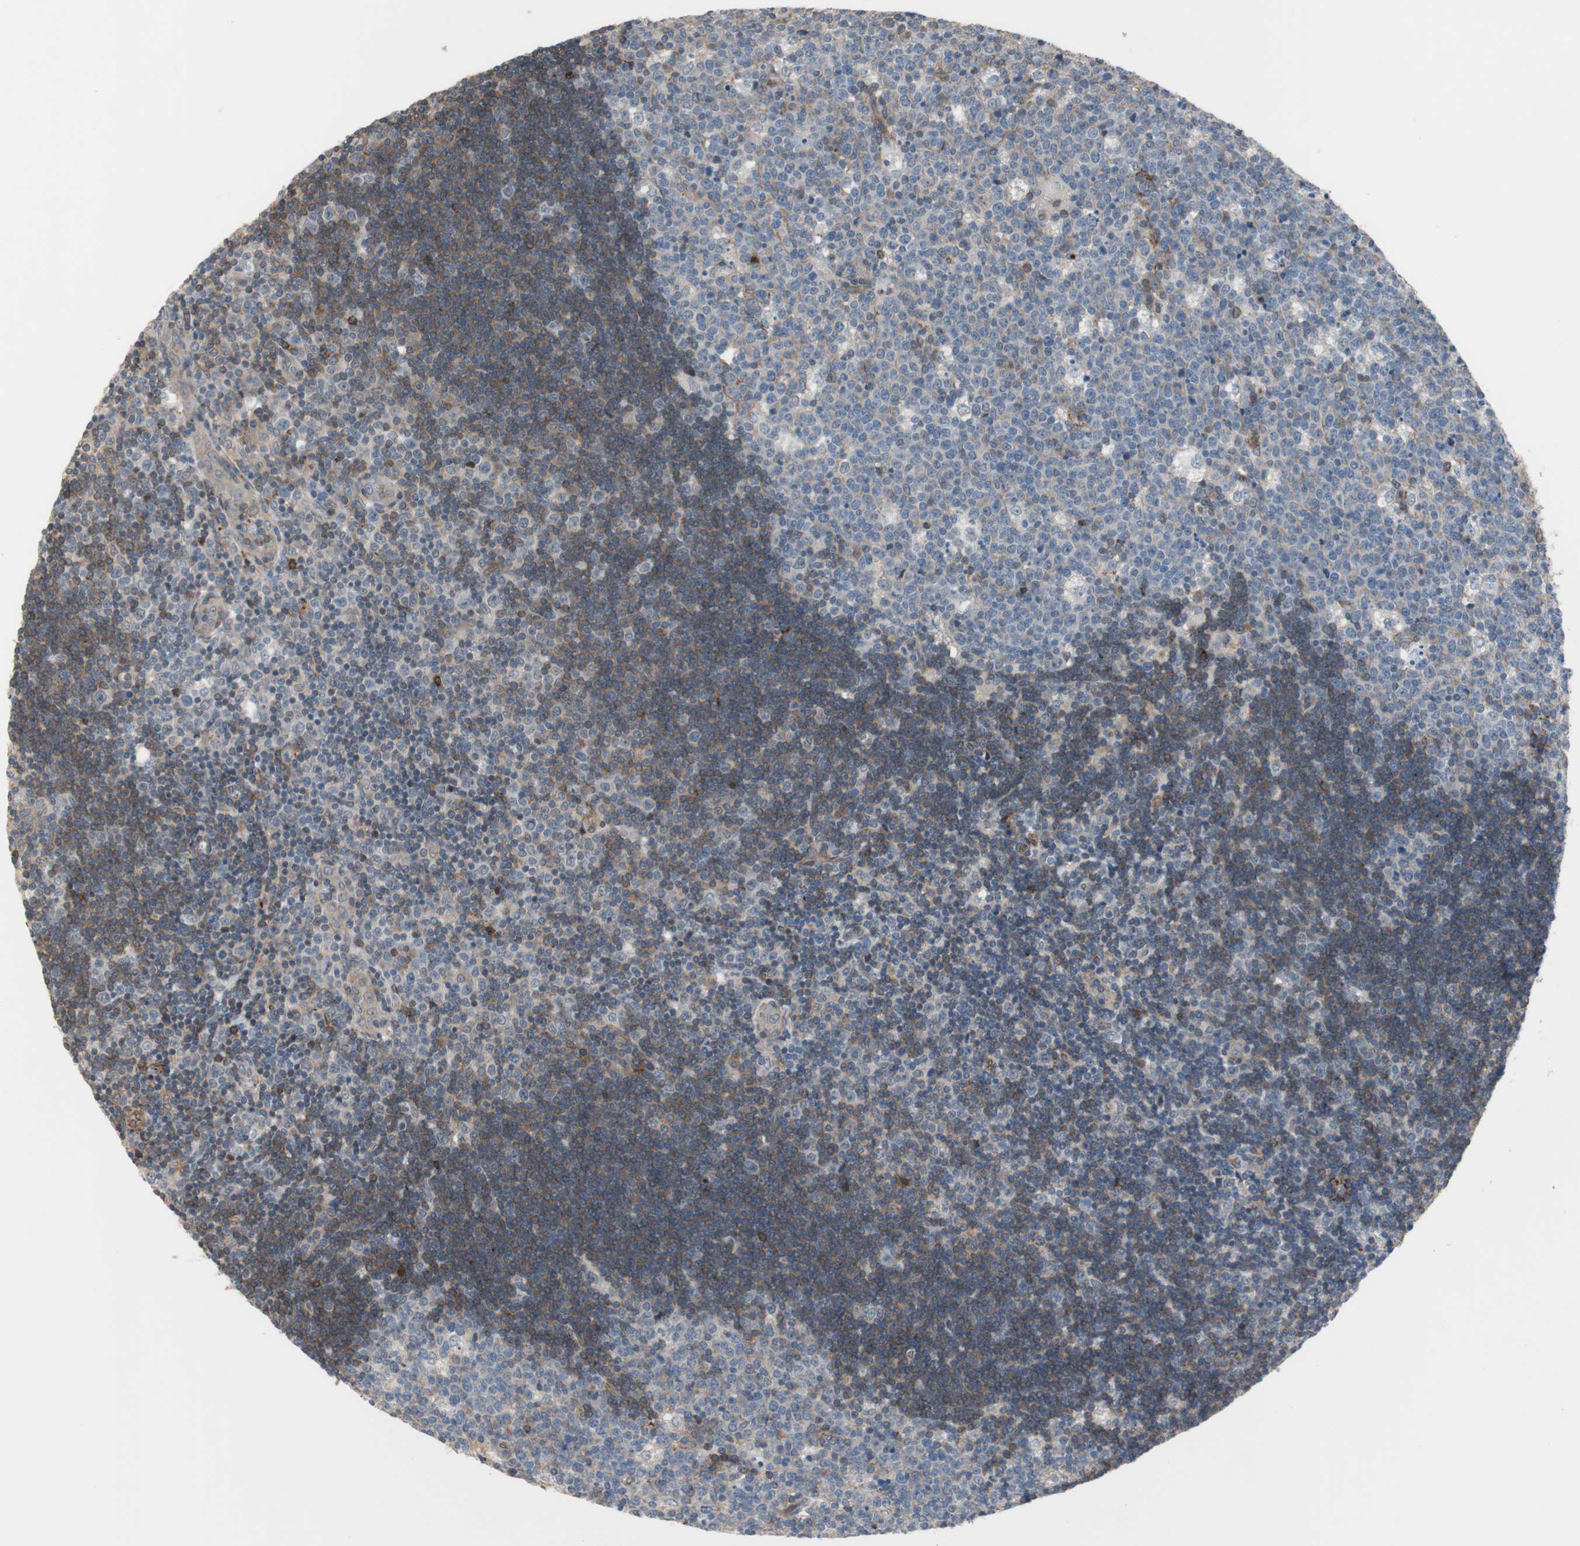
{"staining": {"intensity": "weak", "quantity": "<25%", "location": "cytoplasmic/membranous"}, "tissue": "lymph node", "cell_type": "Germinal center cells", "image_type": "normal", "snomed": [{"axis": "morphology", "description": "Normal tissue, NOS"}, {"axis": "topography", "description": "Lymph node"}, {"axis": "topography", "description": "Salivary gland"}], "caption": "Micrograph shows no significant protein expression in germinal center cells of normal lymph node.", "gene": "GRHL1", "patient": {"sex": "male", "age": 8}}